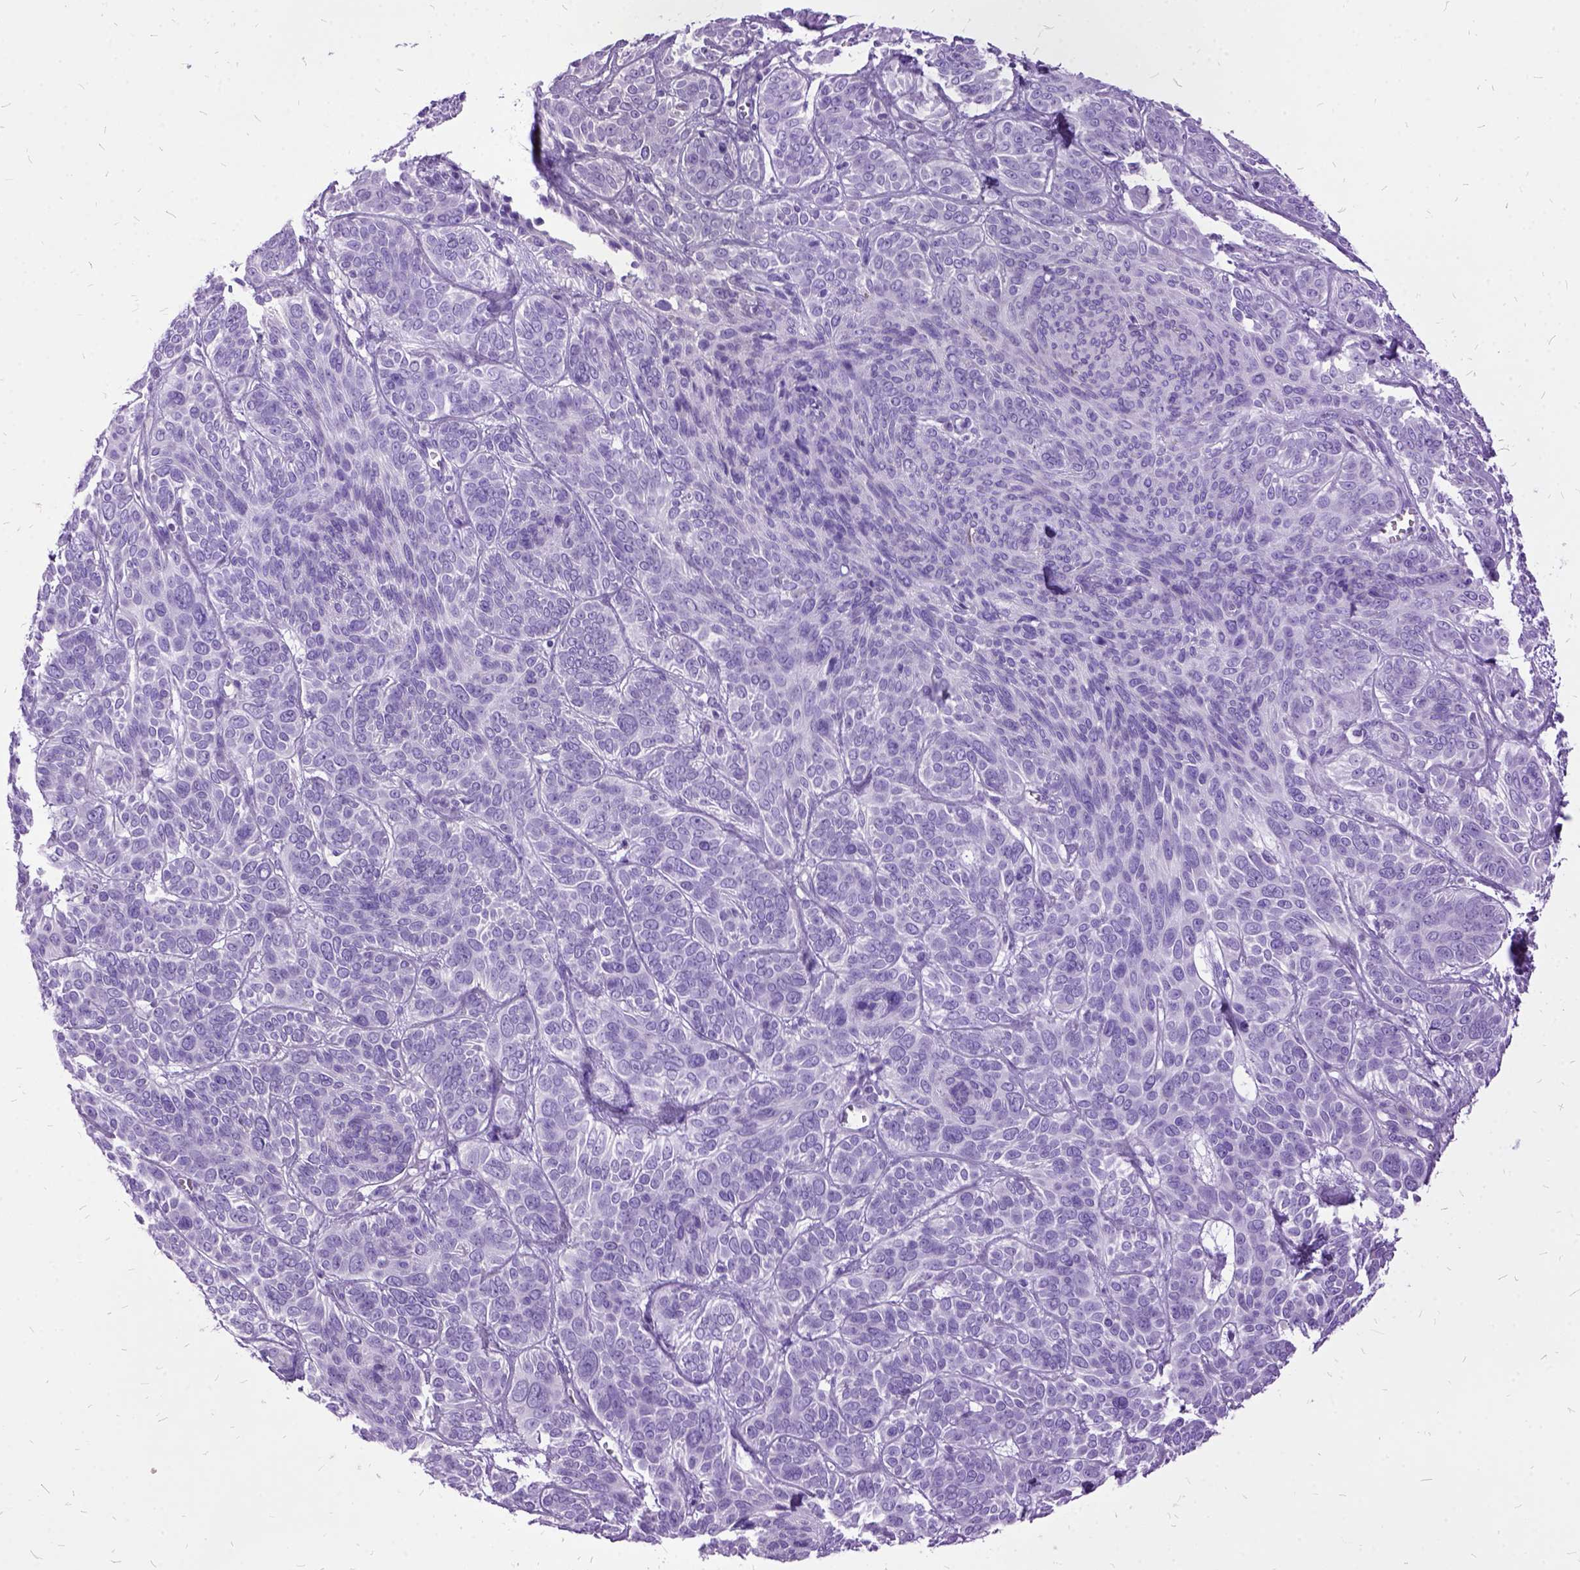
{"staining": {"intensity": "negative", "quantity": "none", "location": "none"}, "tissue": "skin cancer", "cell_type": "Tumor cells", "image_type": "cancer", "snomed": [{"axis": "morphology", "description": "Basal cell carcinoma"}, {"axis": "topography", "description": "Skin"}, {"axis": "topography", "description": "Skin of face"}], "caption": "DAB (3,3'-diaminobenzidine) immunohistochemical staining of human basal cell carcinoma (skin) reveals no significant staining in tumor cells.", "gene": "MME", "patient": {"sex": "male", "age": 73}}